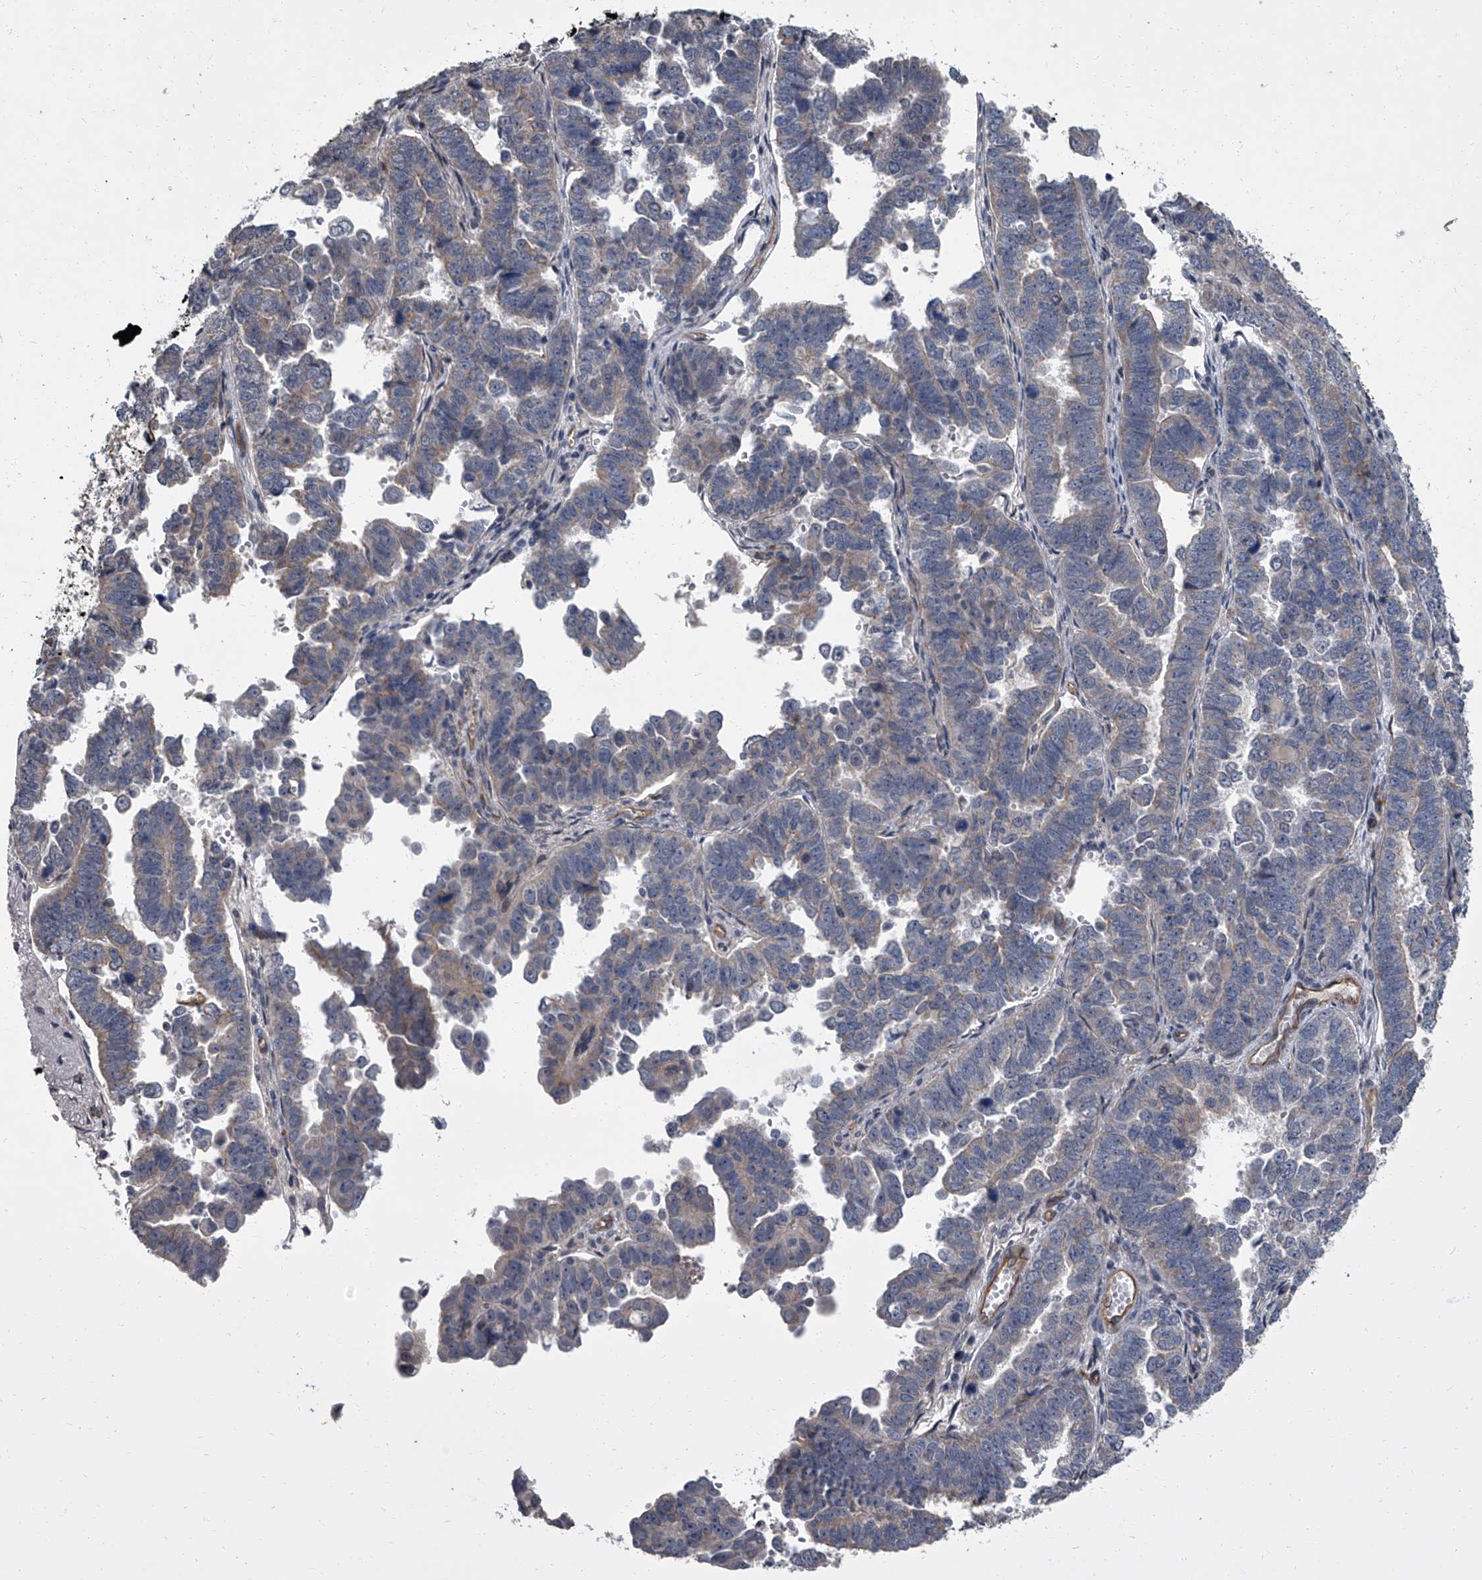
{"staining": {"intensity": "weak", "quantity": "<25%", "location": "cytoplasmic/membranous"}, "tissue": "endometrial cancer", "cell_type": "Tumor cells", "image_type": "cancer", "snomed": [{"axis": "morphology", "description": "Adenocarcinoma, NOS"}, {"axis": "topography", "description": "Endometrium"}], "caption": "Endometrial cancer was stained to show a protein in brown. There is no significant expression in tumor cells.", "gene": "SIRT4", "patient": {"sex": "female", "age": 75}}